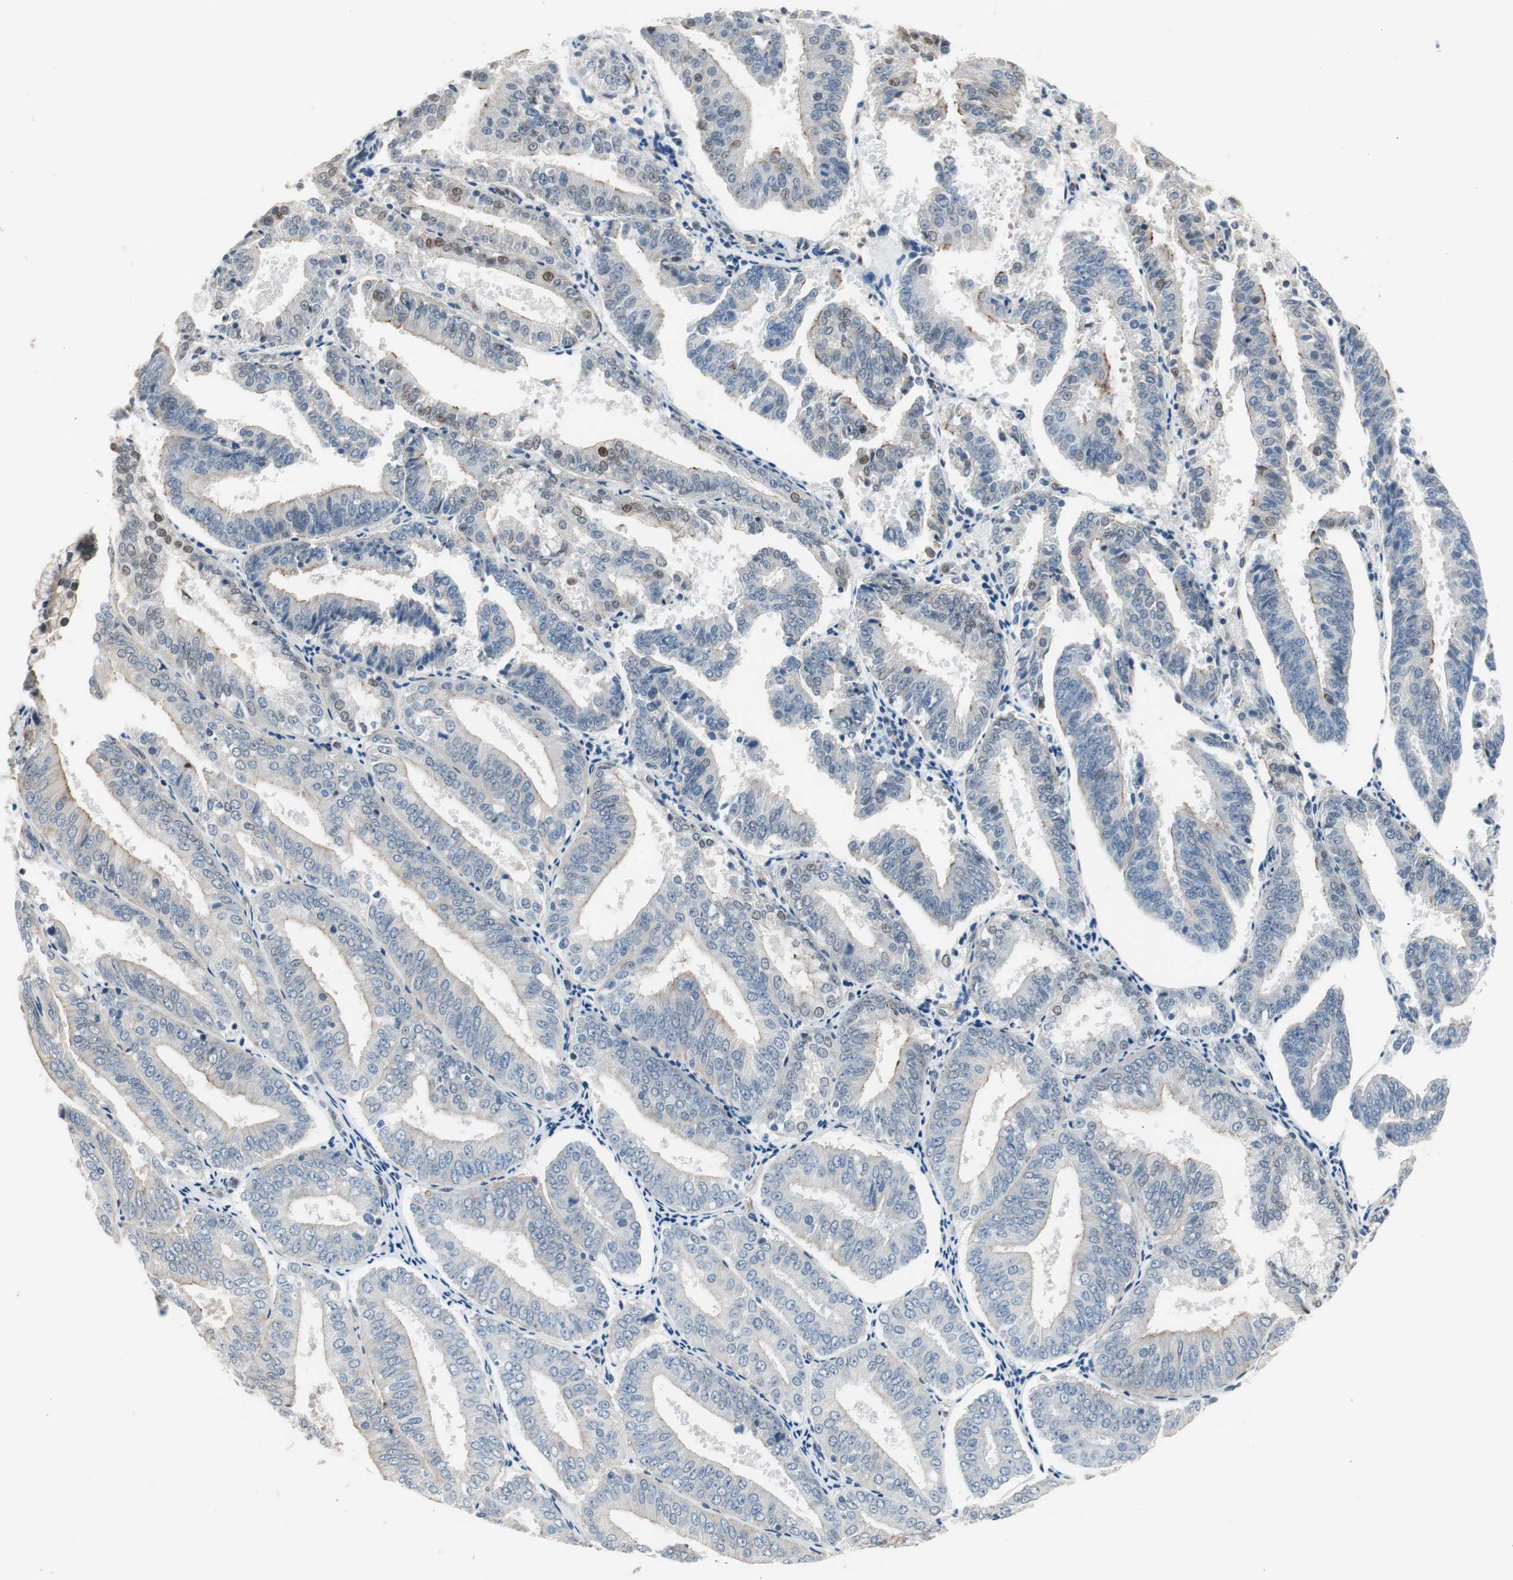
{"staining": {"intensity": "negative", "quantity": "none", "location": "none"}, "tissue": "endometrial cancer", "cell_type": "Tumor cells", "image_type": "cancer", "snomed": [{"axis": "morphology", "description": "Adenocarcinoma, NOS"}, {"axis": "topography", "description": "Endometrium"}], "caption": "A photomicrograph of human adenocarcinoma (endometrial) is negative for staining in tumor cells.", "gene": "PML", "patient": {"sex": "female", "age": 63}}